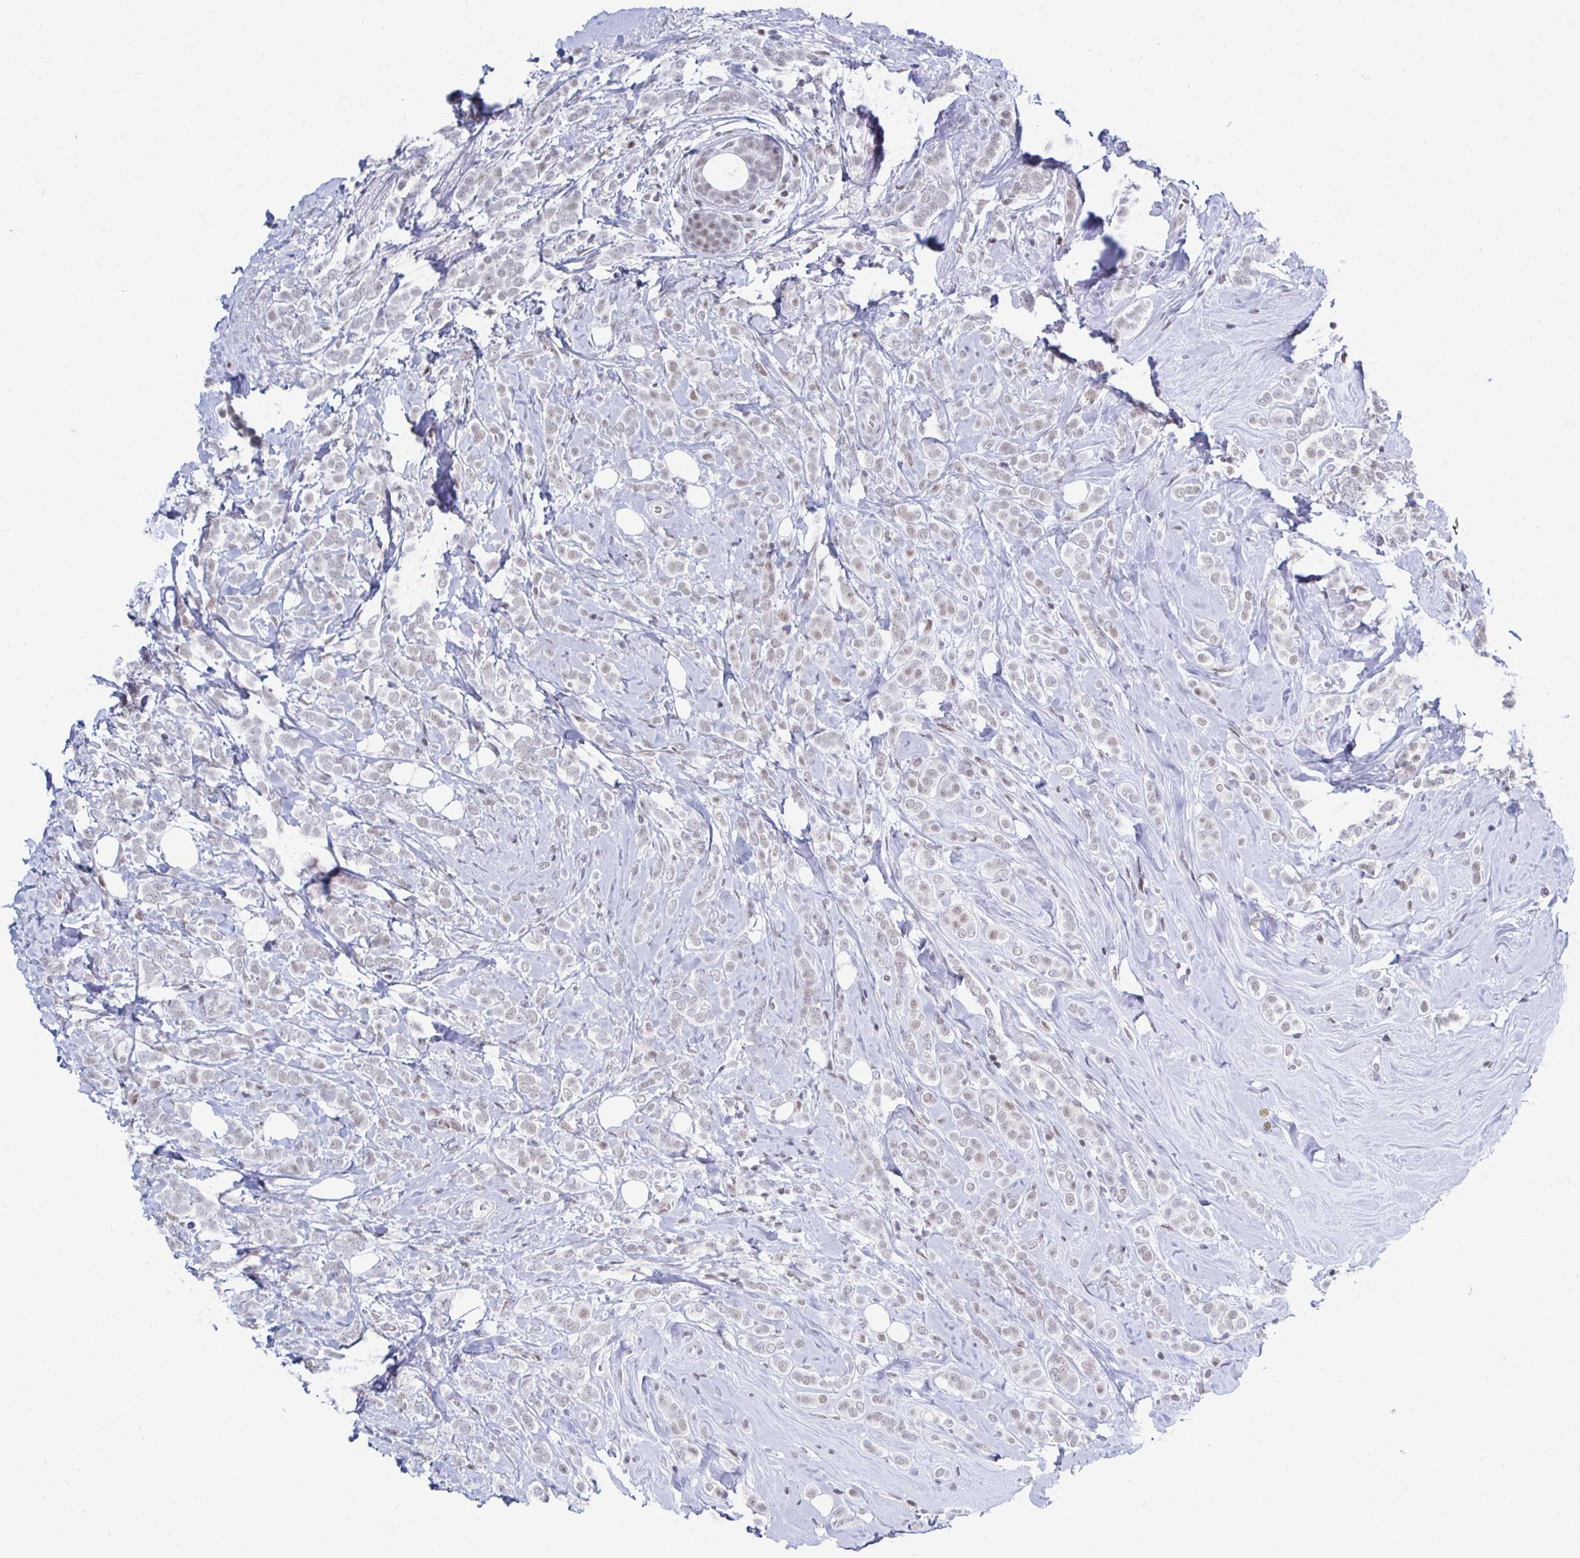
{"staining": {"intensity": "weak", "quantity": "<25%", "location": "nuclear"}, "tissue": "breast cancer", "cell_type": "Tumor cells", "image_type": "cancer", "snomed": [{"axis": "morphology", "description": "Lobular carcinoma"}, {"axis": "topography", "description": "Breast"}], "caption": "Protein analysis of breast cancer exhibits no significant staining in tumor cells. The staining is performed using DAB brown chromogen with nuclei counter-stained in using hematoxylin.", "gene": "IRF7", "patient": {"sex": "female", "age": 49}}